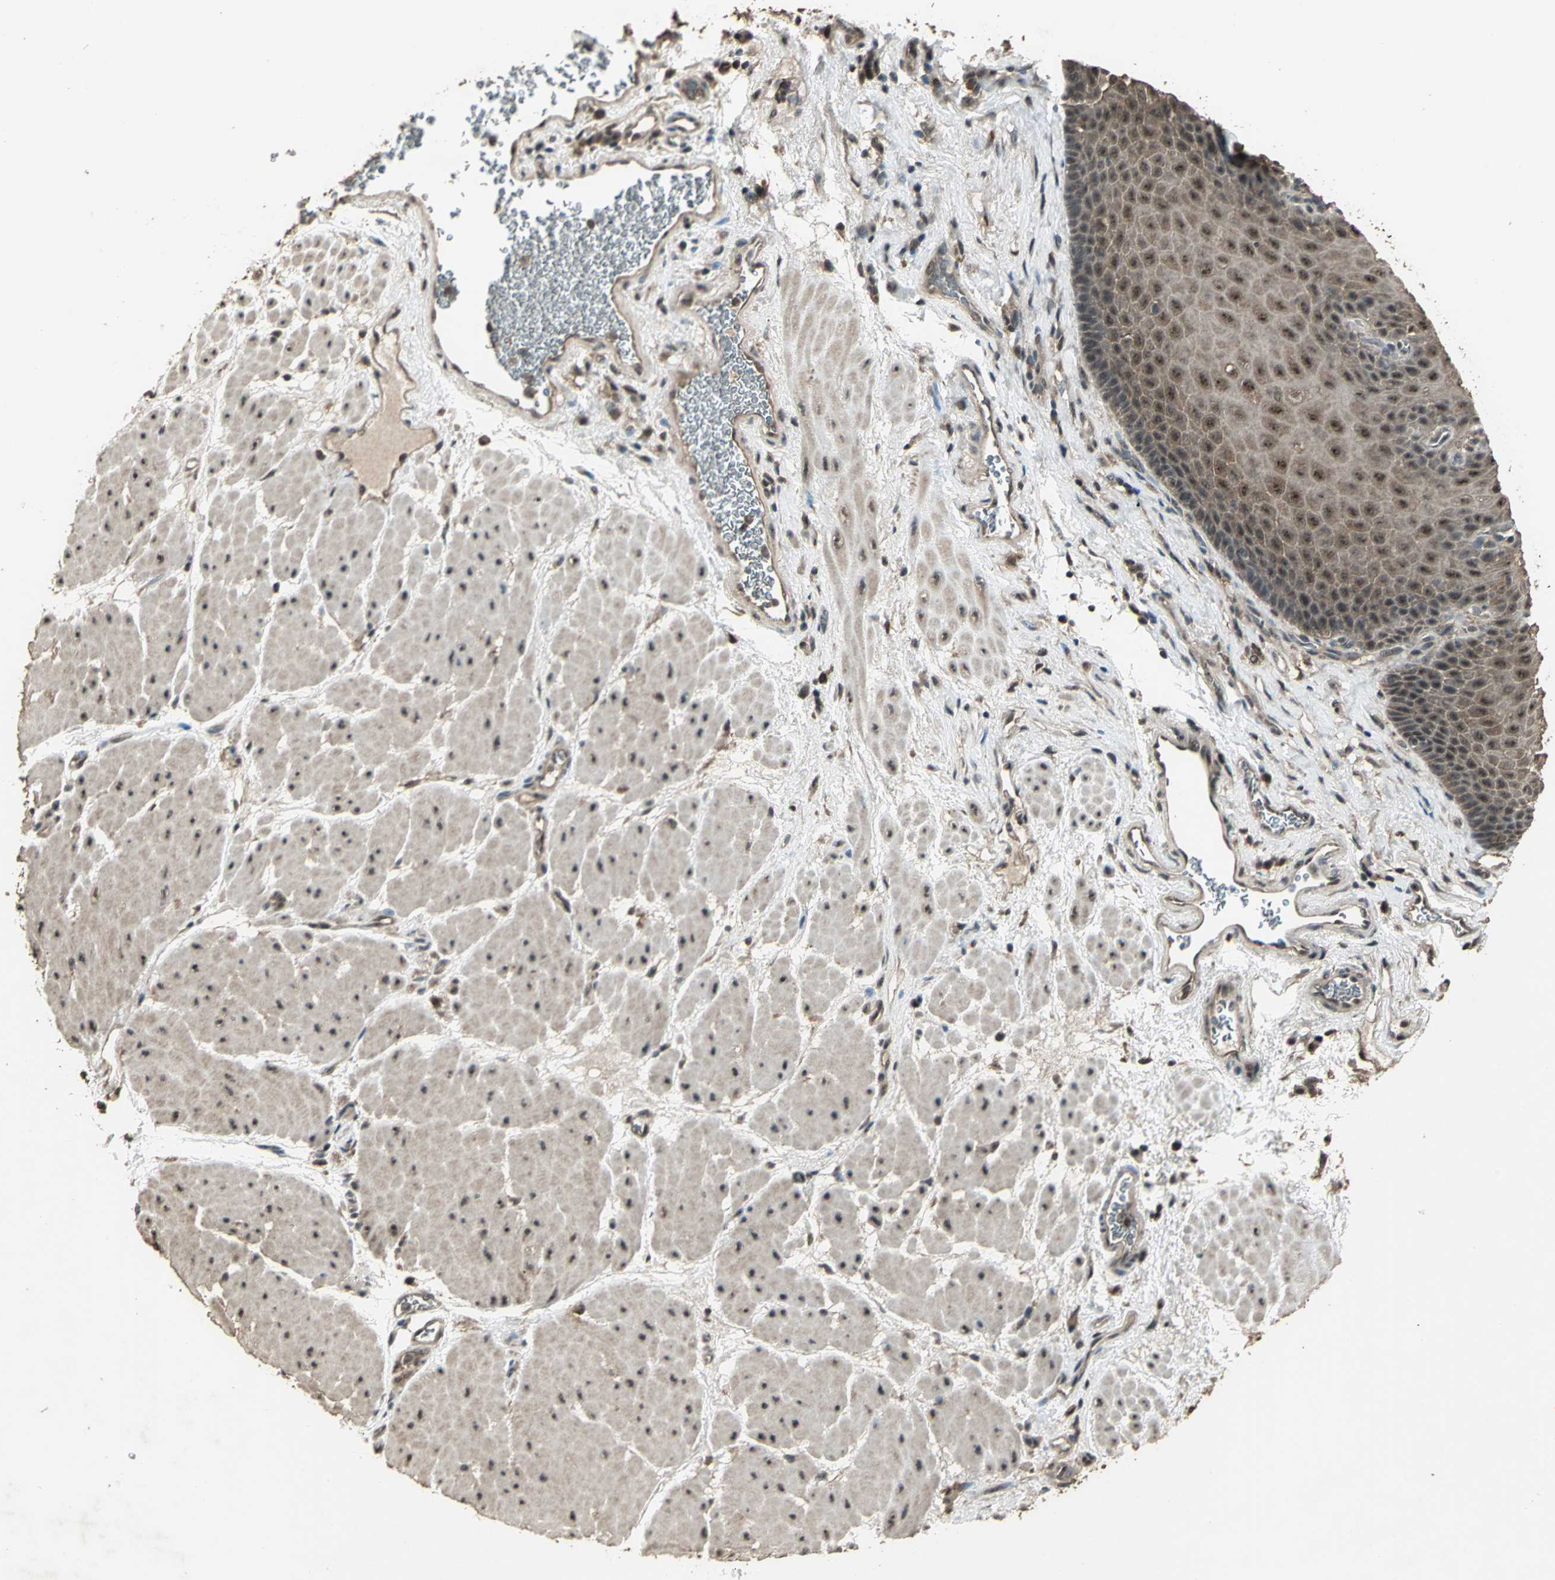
{"staining": {"intensity": "moderate", "quantity": ">75%", "location": "cytoplasmic/membranous,nuclear"}, "tissue": "esophagus", "cell_type": "Squamous epithelial cells", "image_type": "normal", "snomed": [{"axis": "morphology", "description": "Normal tissue, NOS"}, {"axis": "topography", "description": "Esophagus"}], "caption": "A micrograph showing moderate cytoplasmic/membranous,nuclear positivity in about >75% of squamous epithelial cells in benign esophagus, as visualized by brown immunohistochemical staining.", "gene": "UCHL5", "patient": {"sex": "male", "age": 48}}